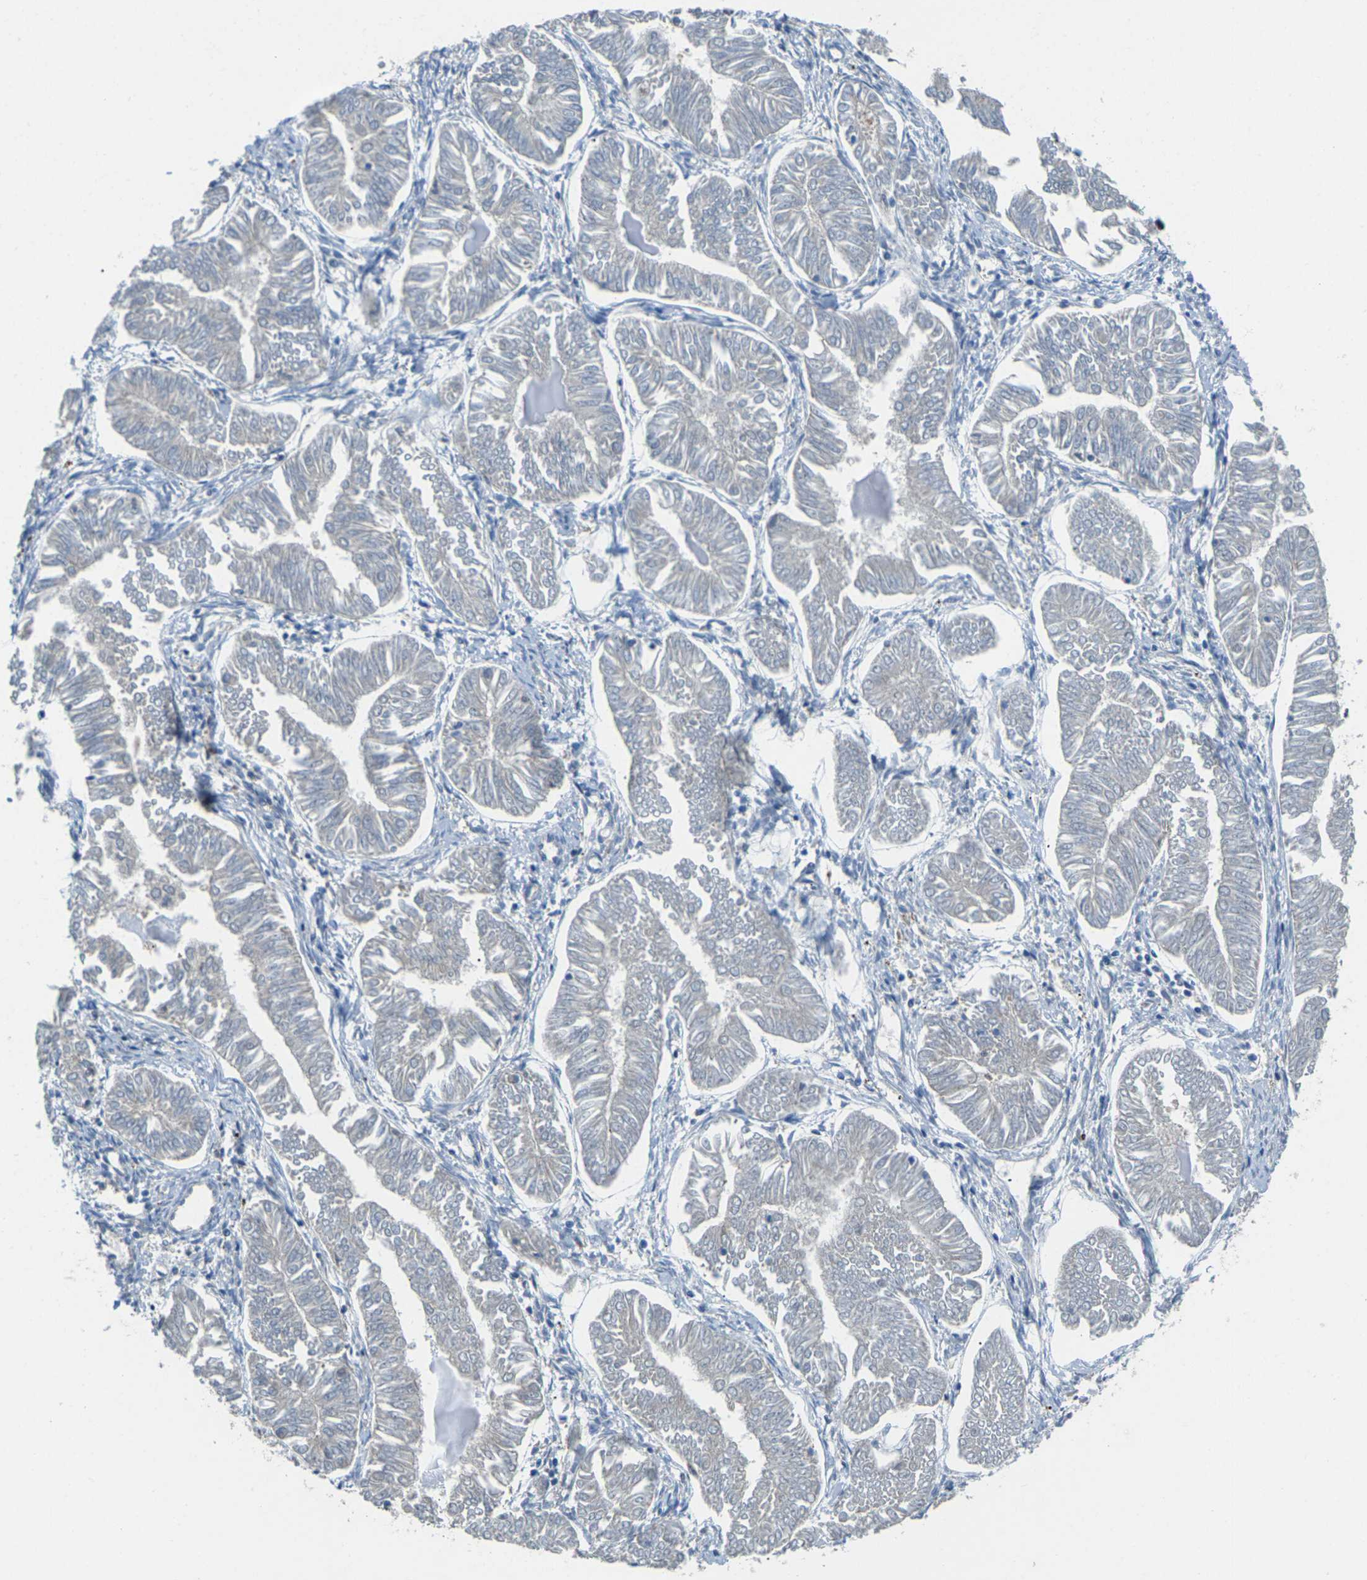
{"staining": {"intensity": "negative", "quantity": "none", "location": "none"}, "tissue": "endometrial cancer", "cell_type": "Tumor cells", "image_type": "cancer", "snomed": [{"axis": "morphology", "description": "Adenocarcinoma, NOS"}, {"axis": "topography", "description": "Endometrium"}], "caption": "Tumor cells show no significant expression in endometrial adenocarcinoma. Nuclei are stained in blue.", "gene": "SLC31A2", "patient": {"sex": "female", "age": 53}}